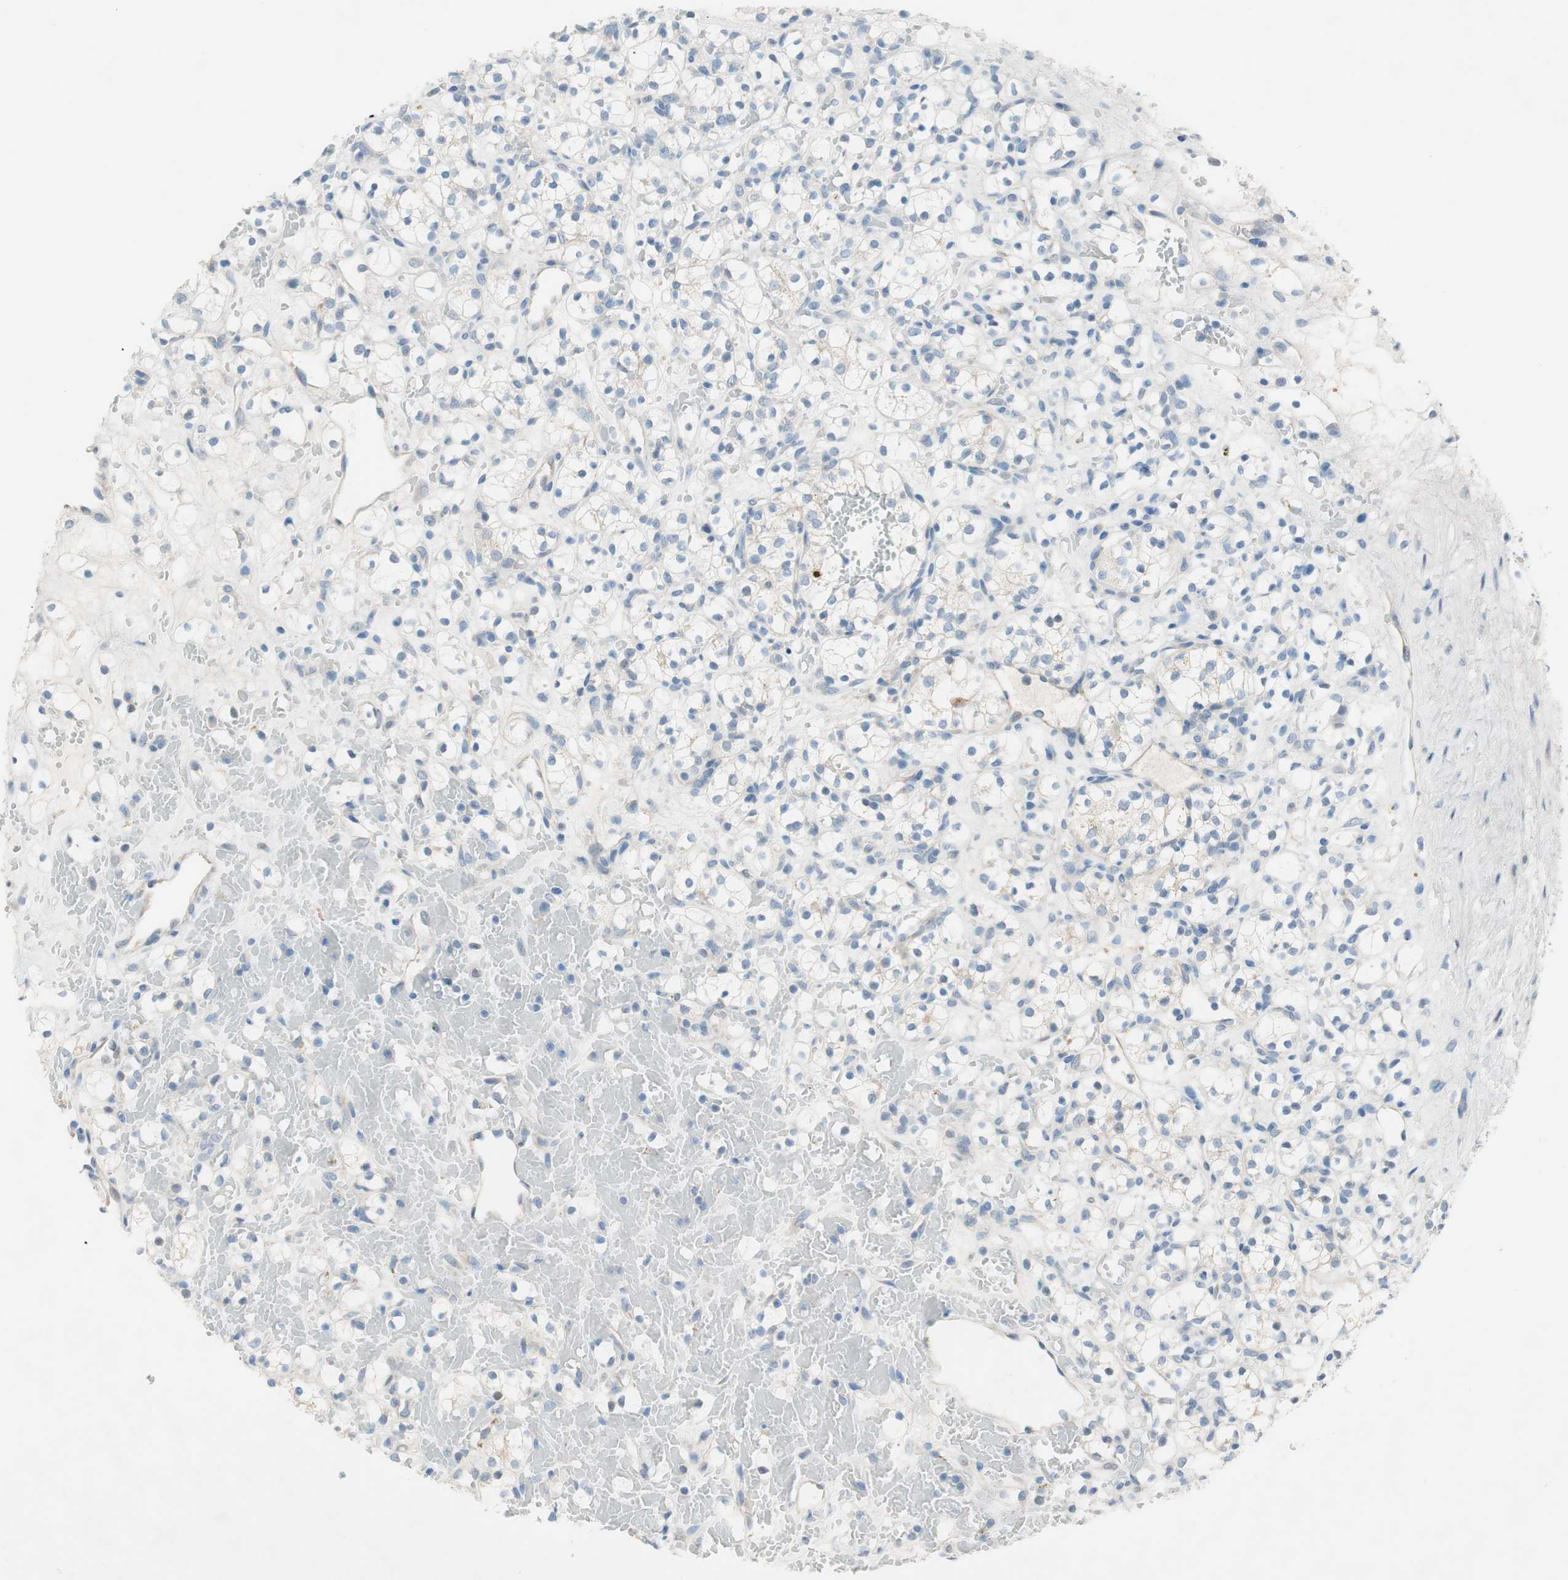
{"staining": {"intensity": "negative", "quantity": "none", "location": "none"}, "tissue": "renal cancer", "cell_type": "Tumor cells", "image_type": "cancer", "snomed": [{"axis": "morphology", "description": "Adenocarcinoma, NOS"}, {"axis": "topography", "description": "Kidney"}], "caption": "High power microscopy photomicrograph of an IHC photomicrograph of adenocarcinoma (renal), revealing no significant positivity in tumor cells. The staining is performed using DAB brown chromogen with nuclei counter-stained in using hematoxylin.", "gene": "PRRG4", "patient": {"sex": "female", "age": 60}}